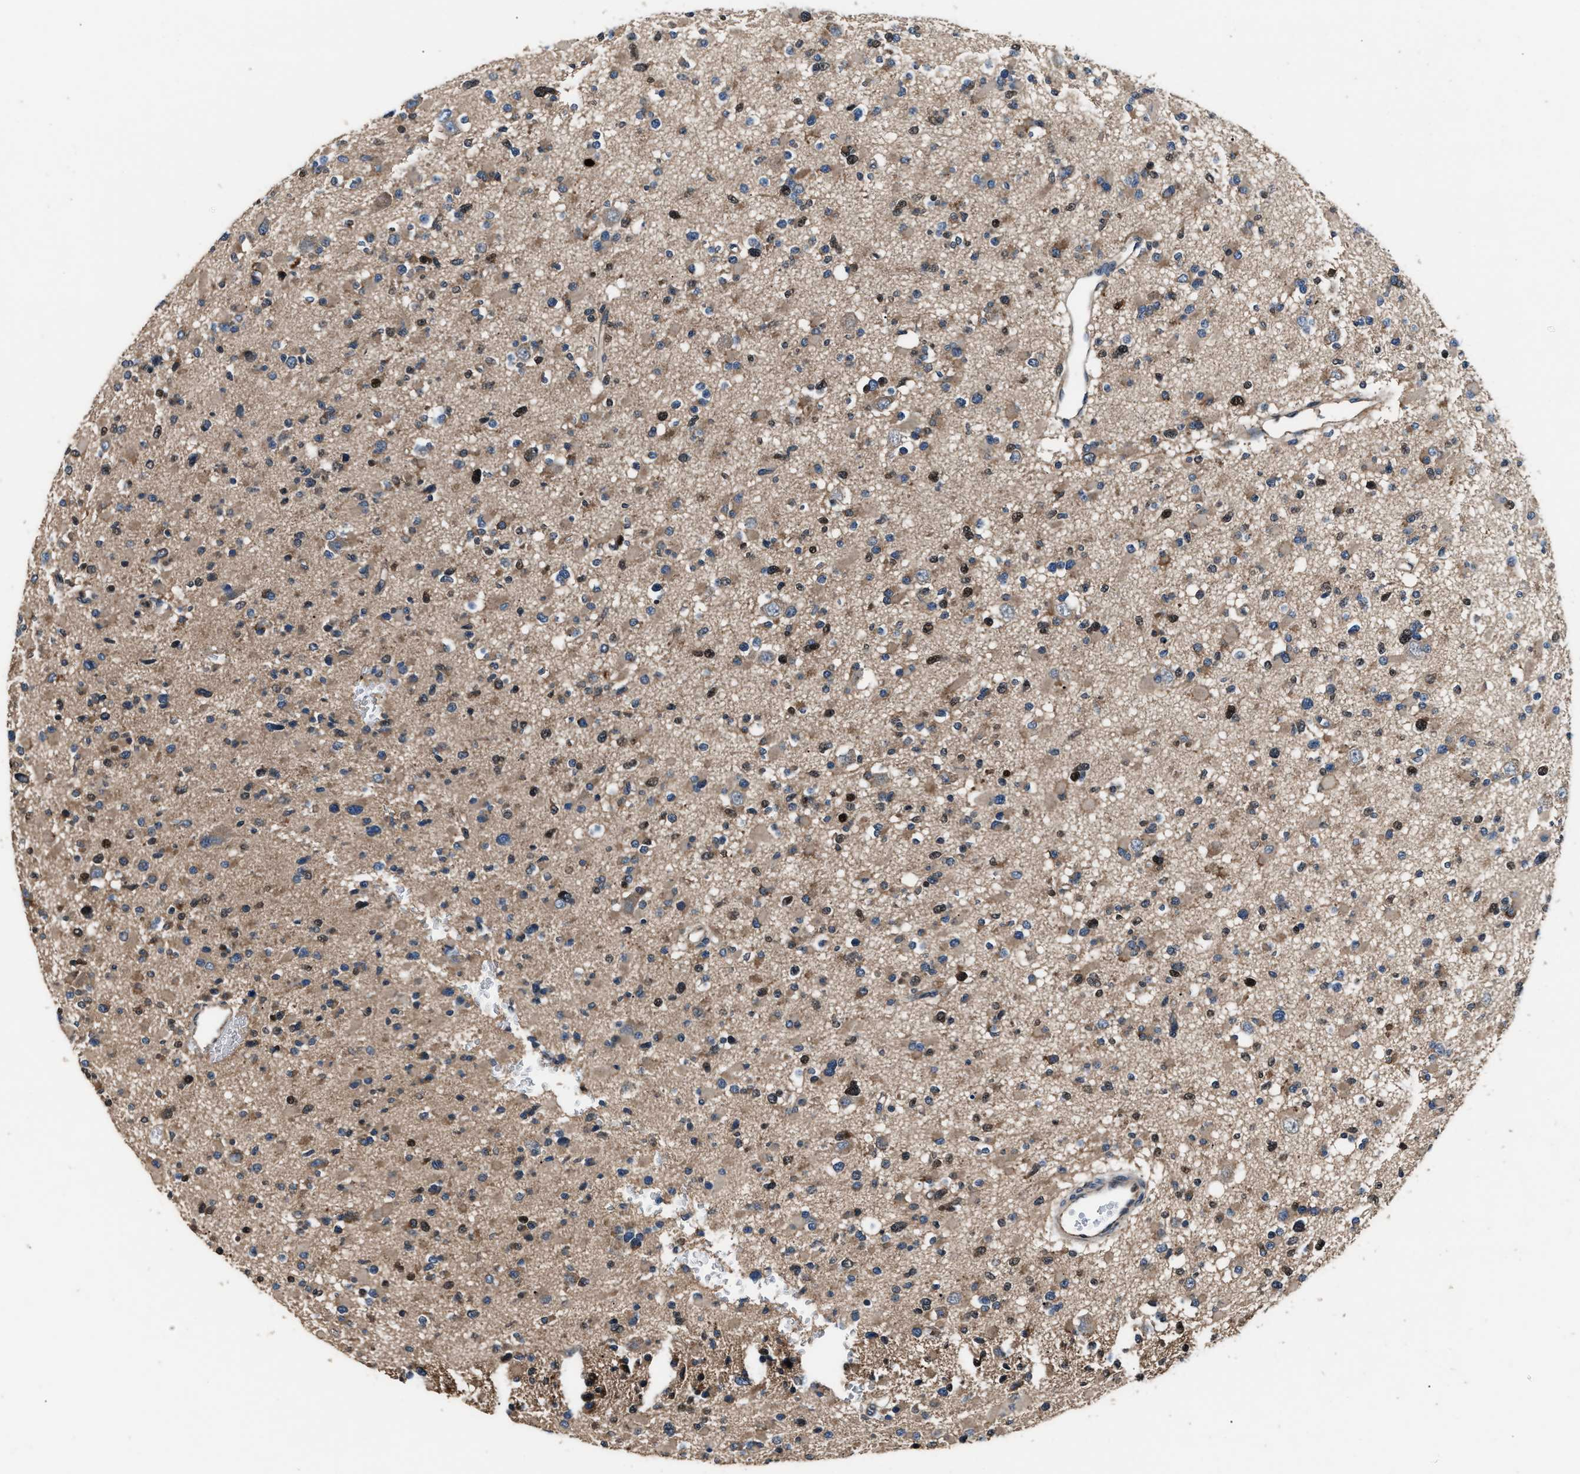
{"staining": {"intensity": "moderate", "quantity": "25%-75%", "location": "cytoplasmic/membranous,nuclear"}, "tissue": "glioma", "cell_type": "Tumor cells", "image_type": "cancer", "snomed": [{"axis": "morphology", "description": "Glioma, malignant, Low grade"}, {"axis": "topography", "description": "Brain"}], "caption": "Immunohistochemical staining of human glioma displays medium levels of moderate cytoplasmic/membranous and nuclear protein expression in about 25%-75% of tumor cells.", "gene": "IMPDH2", "patient": {"sex": "female", "age": 22}}